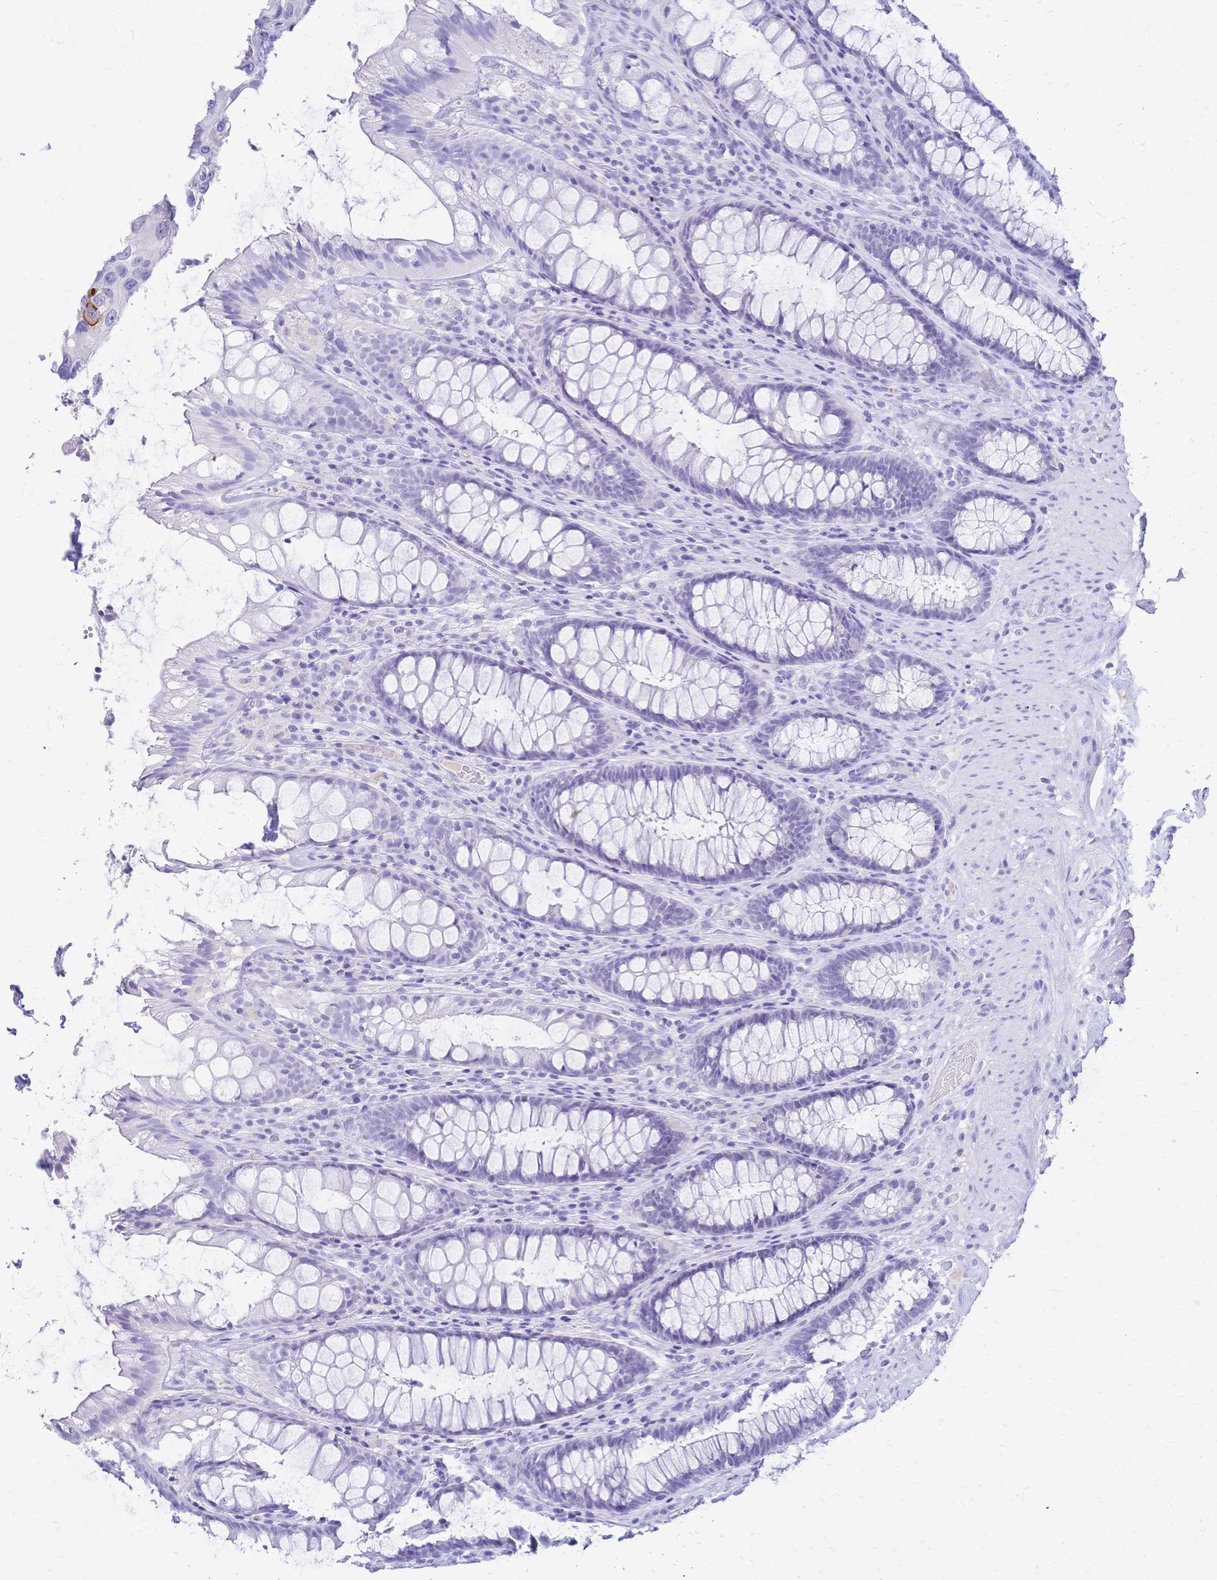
{"staining": {"intensity": "negative", "quantity": "none", "location": "none"}, "tissue": "rectum", "cell_type": "Glandular cells", "image_type": "normal", "snomed": [{"axis": "morphology", "description": "Normal tissue, NOS"}, {"axis": "topography", "description": "Rectum"}], "caption": "This image is of normal rectum stained with immunohistochemistry to label a protein in brown with the nuclei are counter-stained blue. There is no positivity in glandular cells. (DAB (3,3'-diaminobenzidine) immunohistochemistry (IHC) visualized using brightfield microscopy, high magnification).", "gene": "FA2H", "patient": {"sex": "male", "age": 72}}